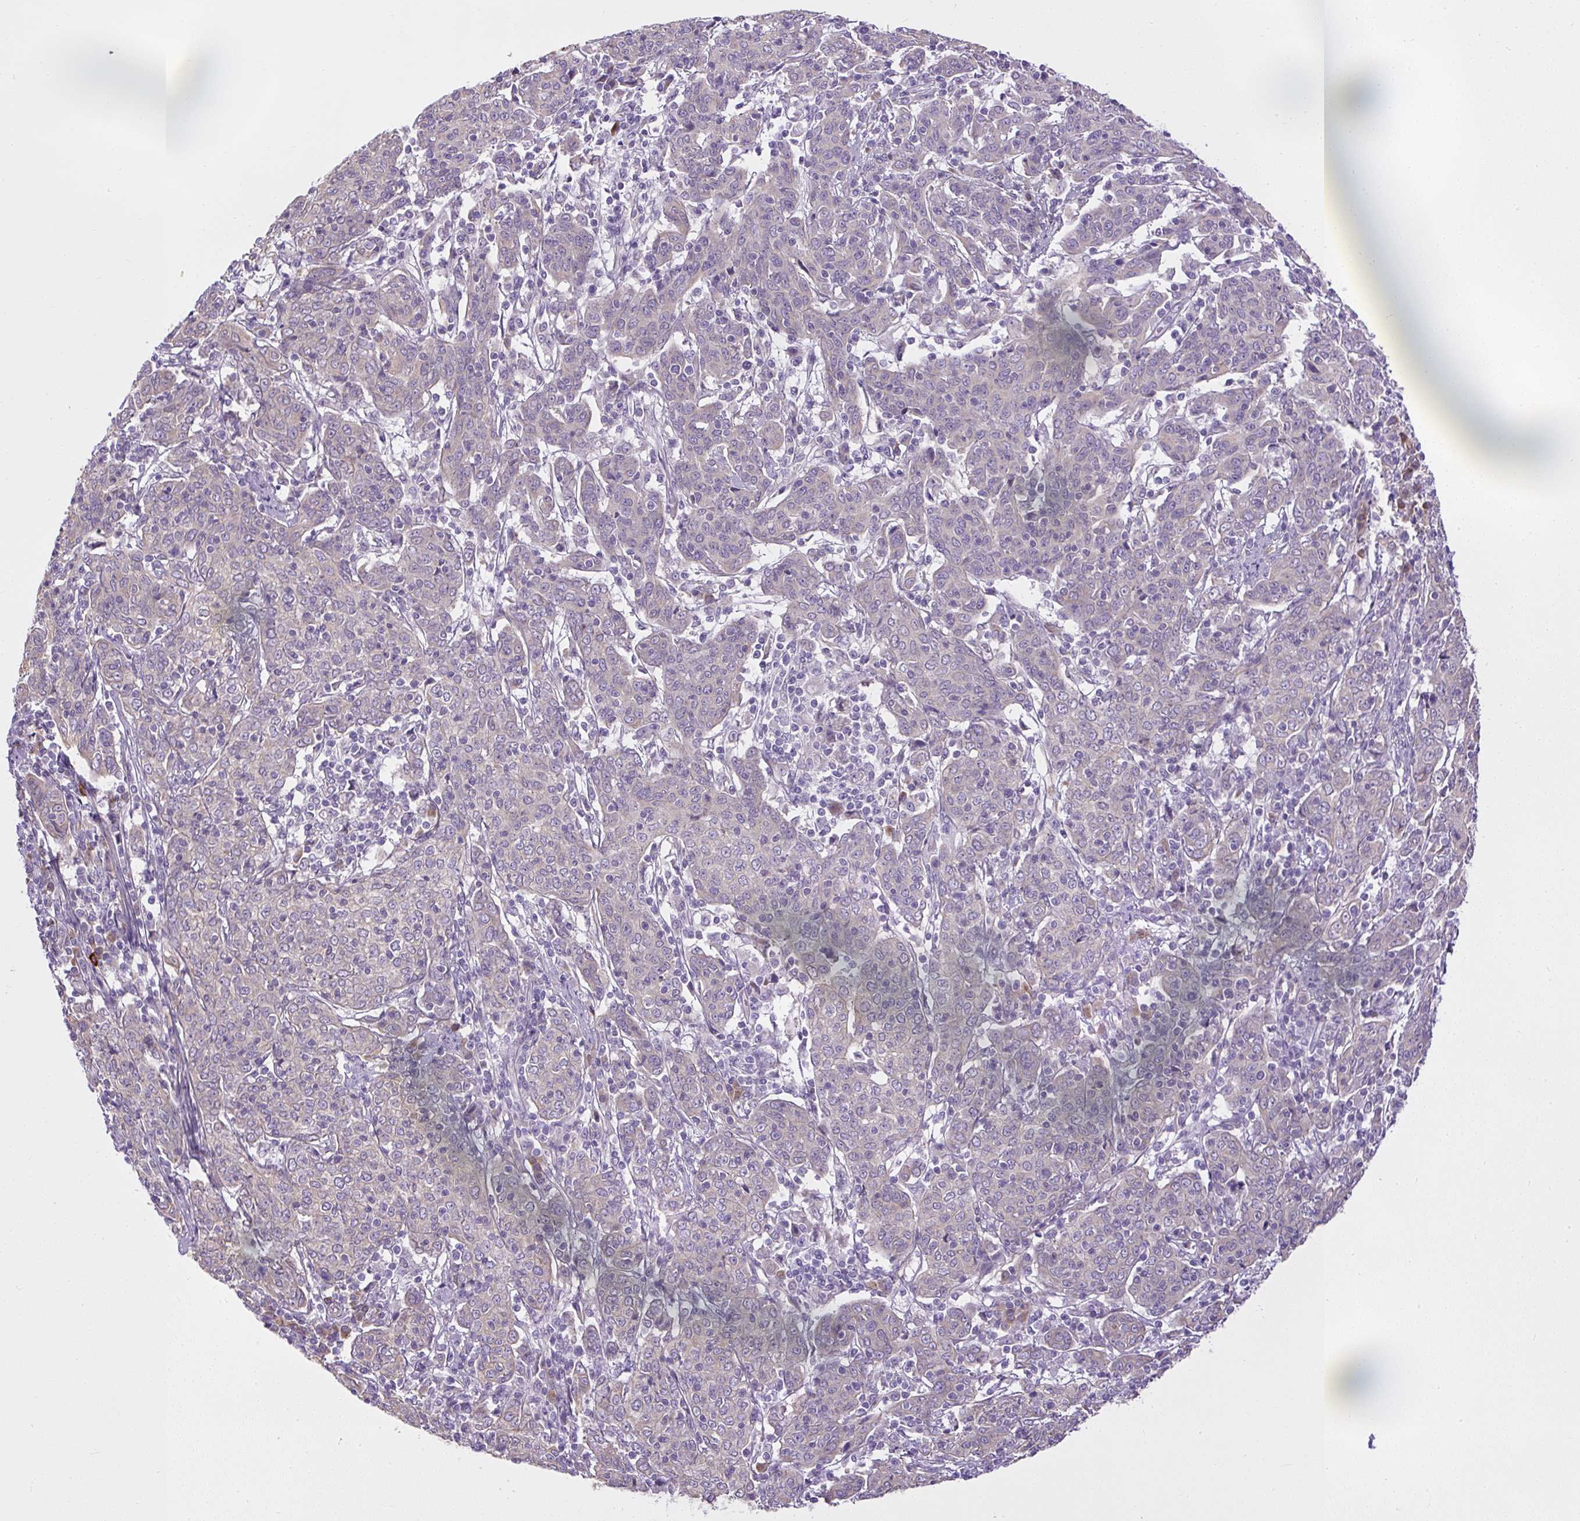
{"staining": {"intensity": "negative", "quantity": "none", "location": "none"}, "tissue": "cervical cancer", "cell_type": "Tumor cells", "image_type": "cancer", "snomed": [{"axis": "morphology", "description": "Squamous cell carcinoma, NOS"}, {"axis": "topography", "description": "Cervix"}], "caption": "Cervical cancer was stained to show a protein in brown. There is no significant expression in tumor cells.", "gene": "FAM149A", "patient": {"sex": "female", "age": 67}}